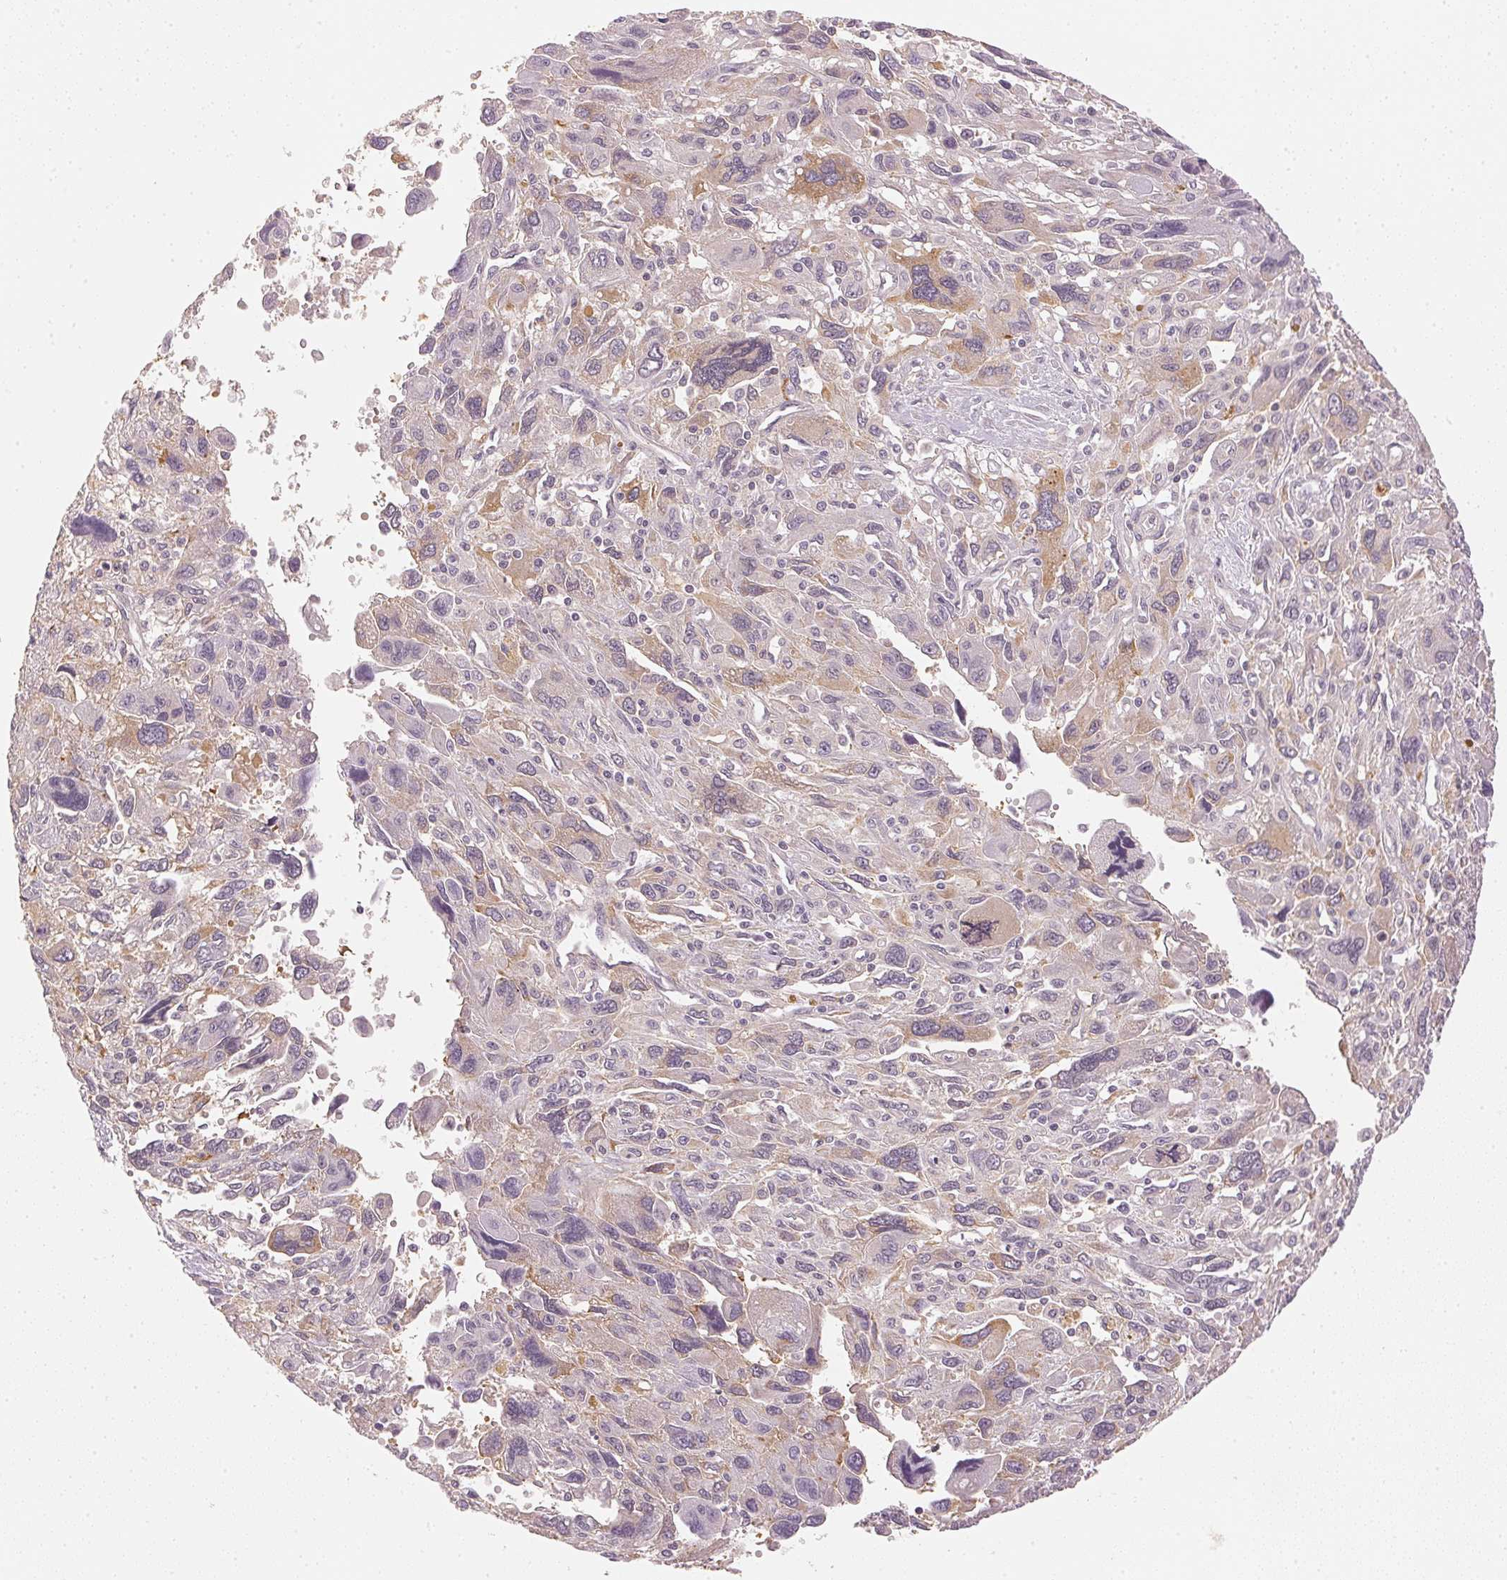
{"staining": {"intensity": "weak", "quantity": "<25%", "location": "cytoplasmic/membranous"}, "tissue": "pancreatic cancer", "cell_type": "Tumor cells", "image_type": "cancer", "snomed": [{"axis": "morphology", "description": "Adenocarcinoma, NOS"}, {"axis": "topography", "description": "Pancreas"}], "caption": "Protein analysis of adenocarcinoma (pancreatic) demonstrates no significant expression in tumor cells.", "gene": "KPRP", "patient": {"sex": "female", "age": 47}}